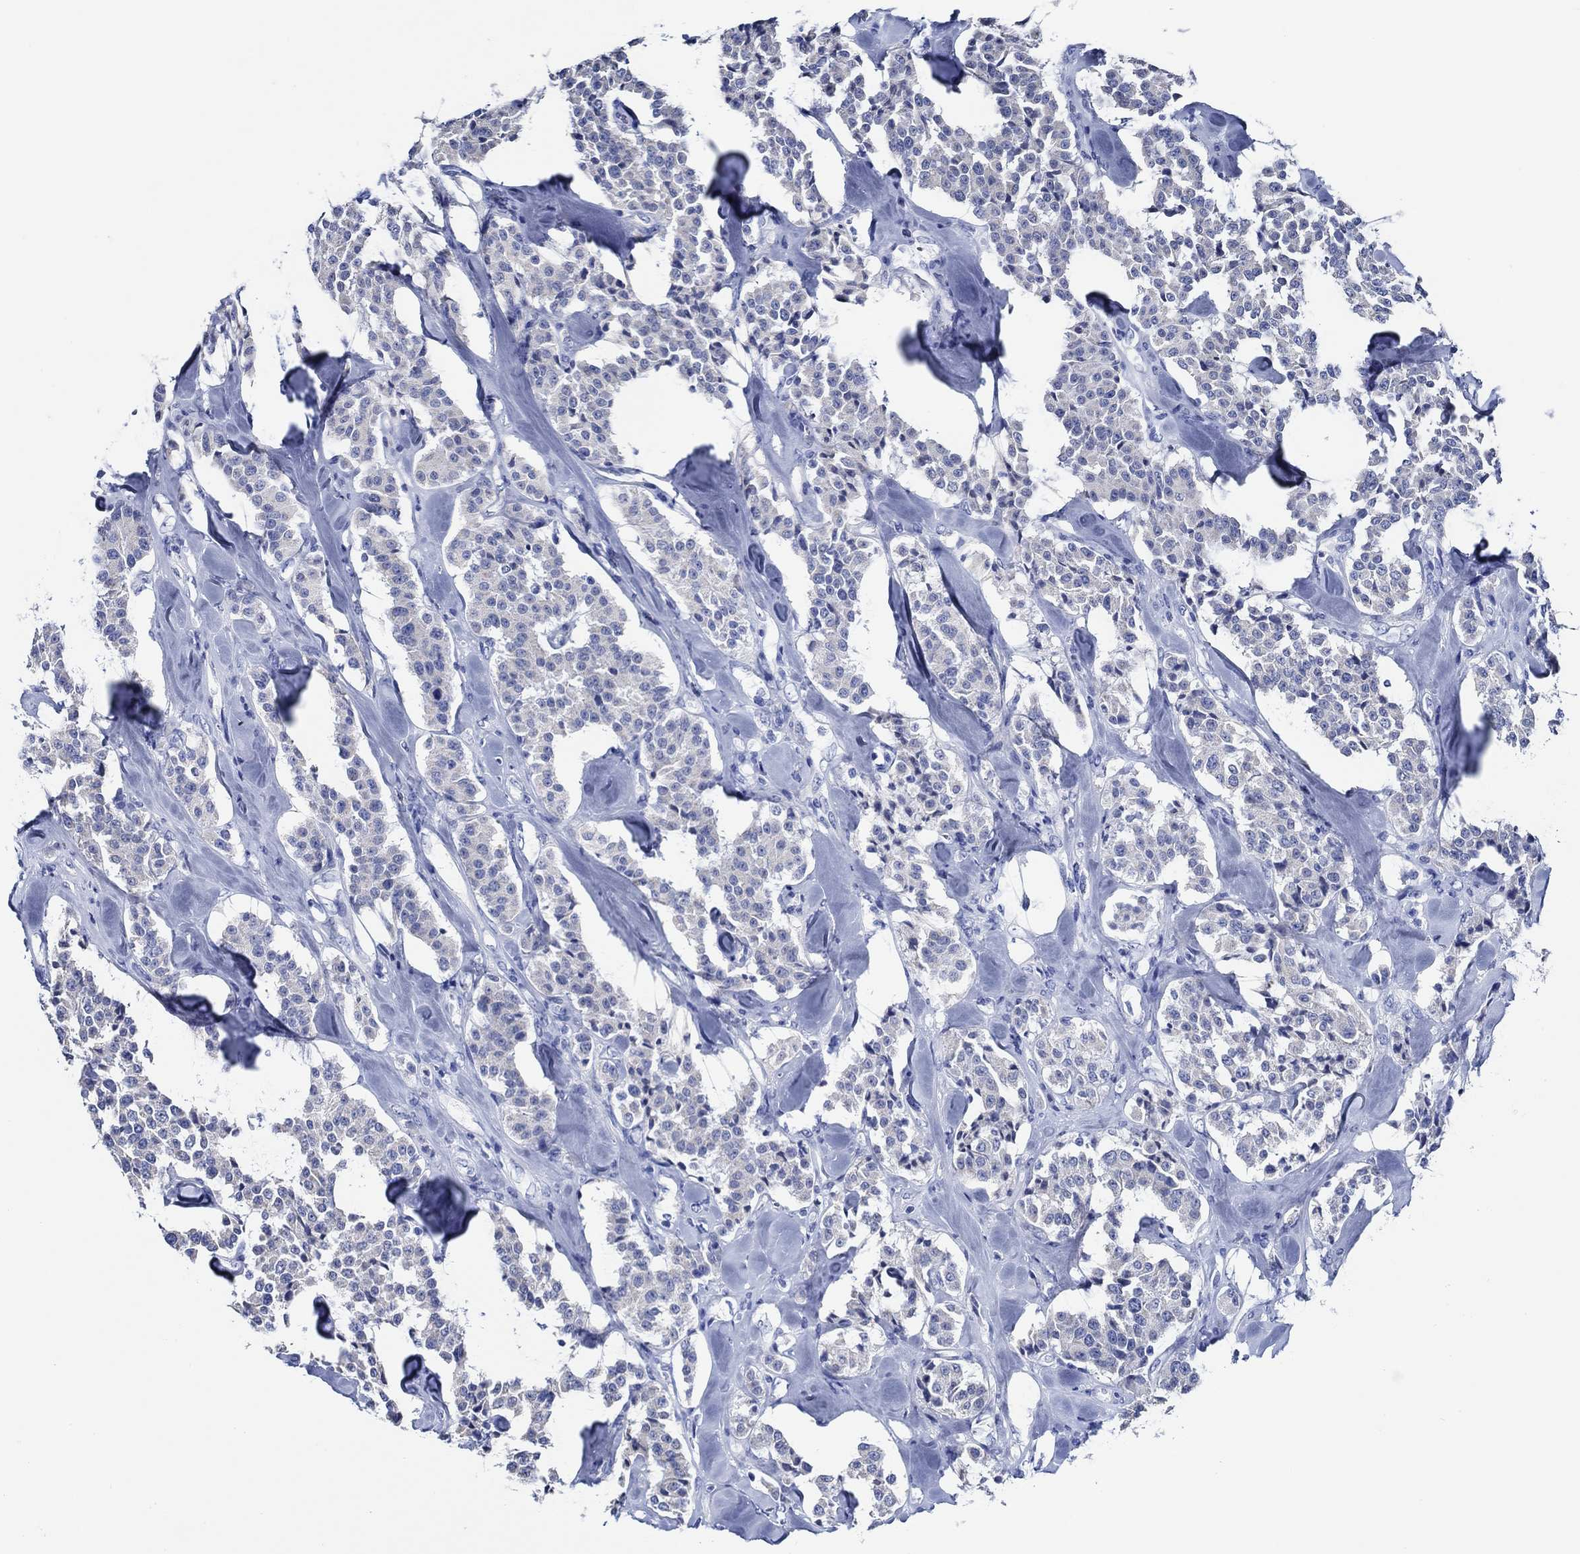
{"staining": {"intensity": "negative", "quantity": "none", "location": "none"}, "tissue": "carcinoid", "cell_type": "Tumor cells", "image_type": "cancer", "snomed": [{"axis": "morphology", "description": "Carcinoid, malignant, NOS"}, {"axis": "topography", "description": "Pancreas"}], "caption": "This histopathology image is of carcinoid stained with immunohistochemistry to label a protein in brown with the nuclei are counter-stained blue. There is no staining in tumor cells.", "gene": "WDR62", "patient": {"sex": "male", "age": 41}}